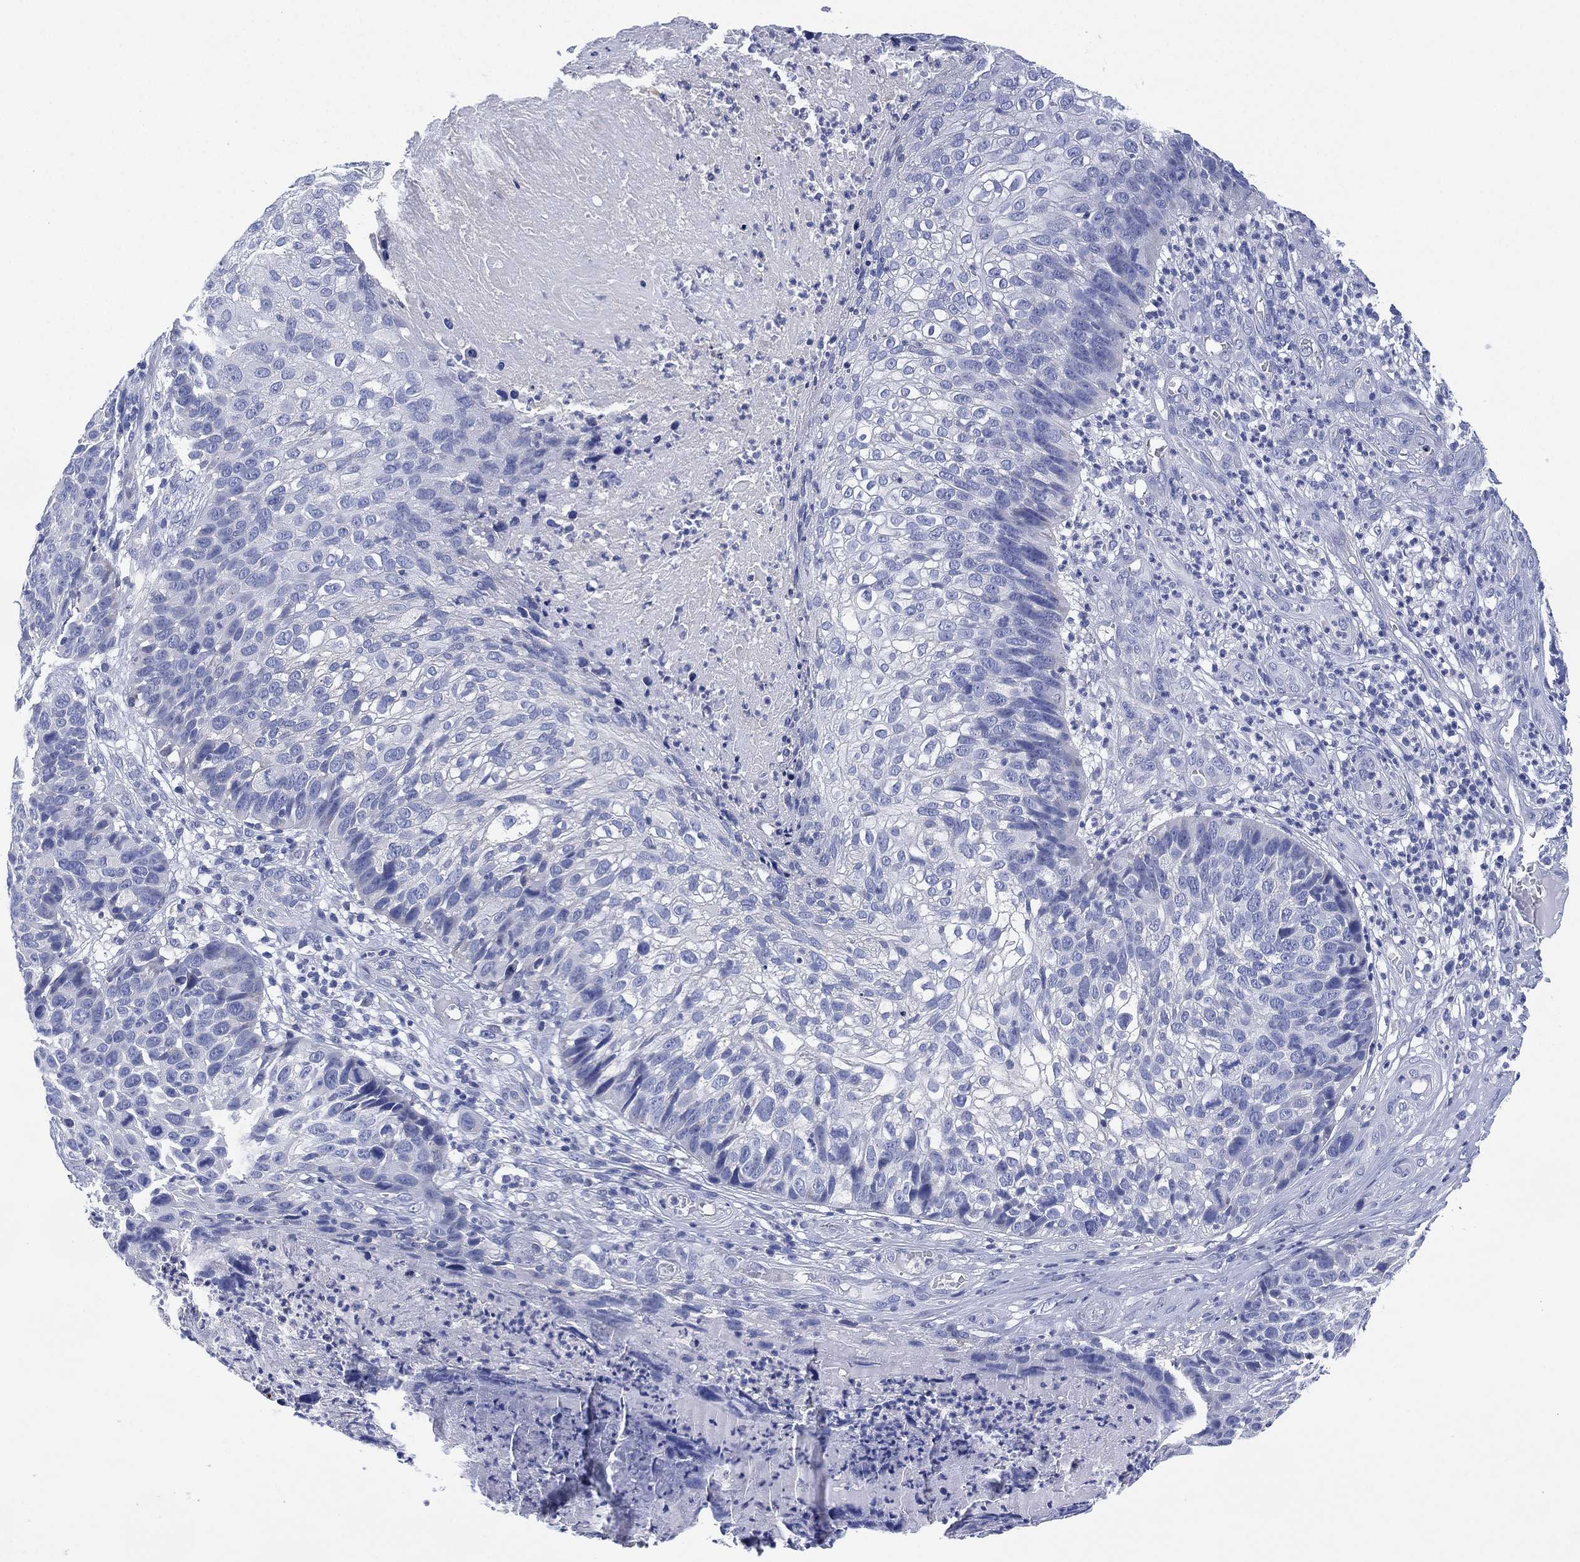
{"staining": {"intensity": "negative", "quantity": "none", "location": "none"}, "tissue": "skin cancer", "cell_type": "Tumor cells", "image_type": "cancer", "snomed": [{"axis": "morphology", "description": "Squamous cell carcinoma, NOS"}, {"axis": "topography", "description": "Skin"}], "caption": "This is an IHC histopathology image of skin cancer. There is no expression in tumor cells.", "gene": "CHRNA3", "patient": {"sex": "male", "age": 92}}